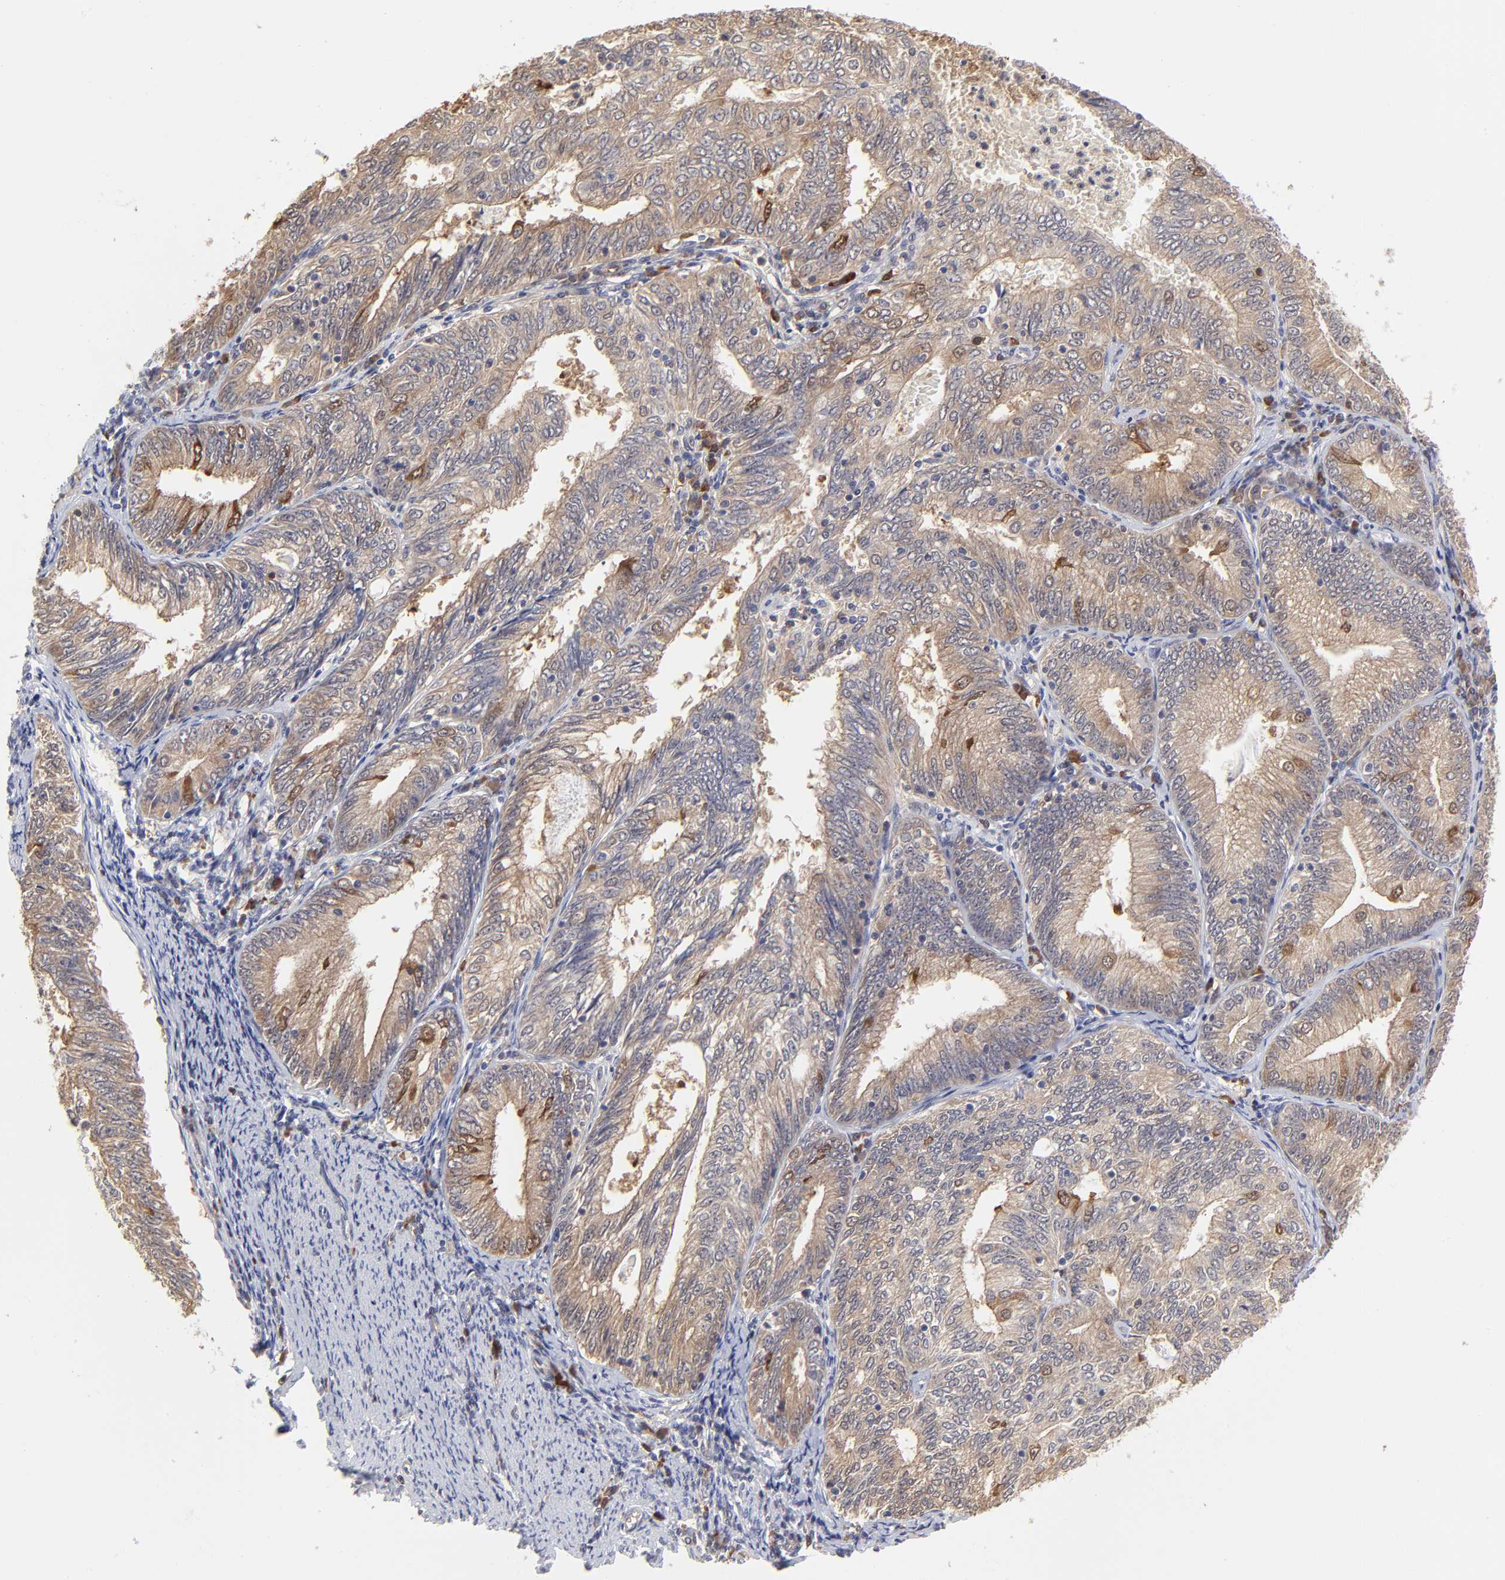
{"staining": {"intensity": "weak", "quantity": ">75%", "location": "cytoplasmic/membranous"}, "tissue": "endometrial cancer", "cell_type": "Tumor cells", "image_type": "cancer", "snomed": [{"axis": "morphology", "description": "Adenocarcinoma, NOS"}, {"axis": "topography", "description": "Endometrium"}], "caption": "A high-resolution image shows immunohistochemistry (IHC) staining of endometrial adenocarcinoma, which exhibits weak cytoplasmic/membranous positivity in about >75% of tumor cells.", "gene": "CASP3", "patient": {"sex": "female", "age": 69}}